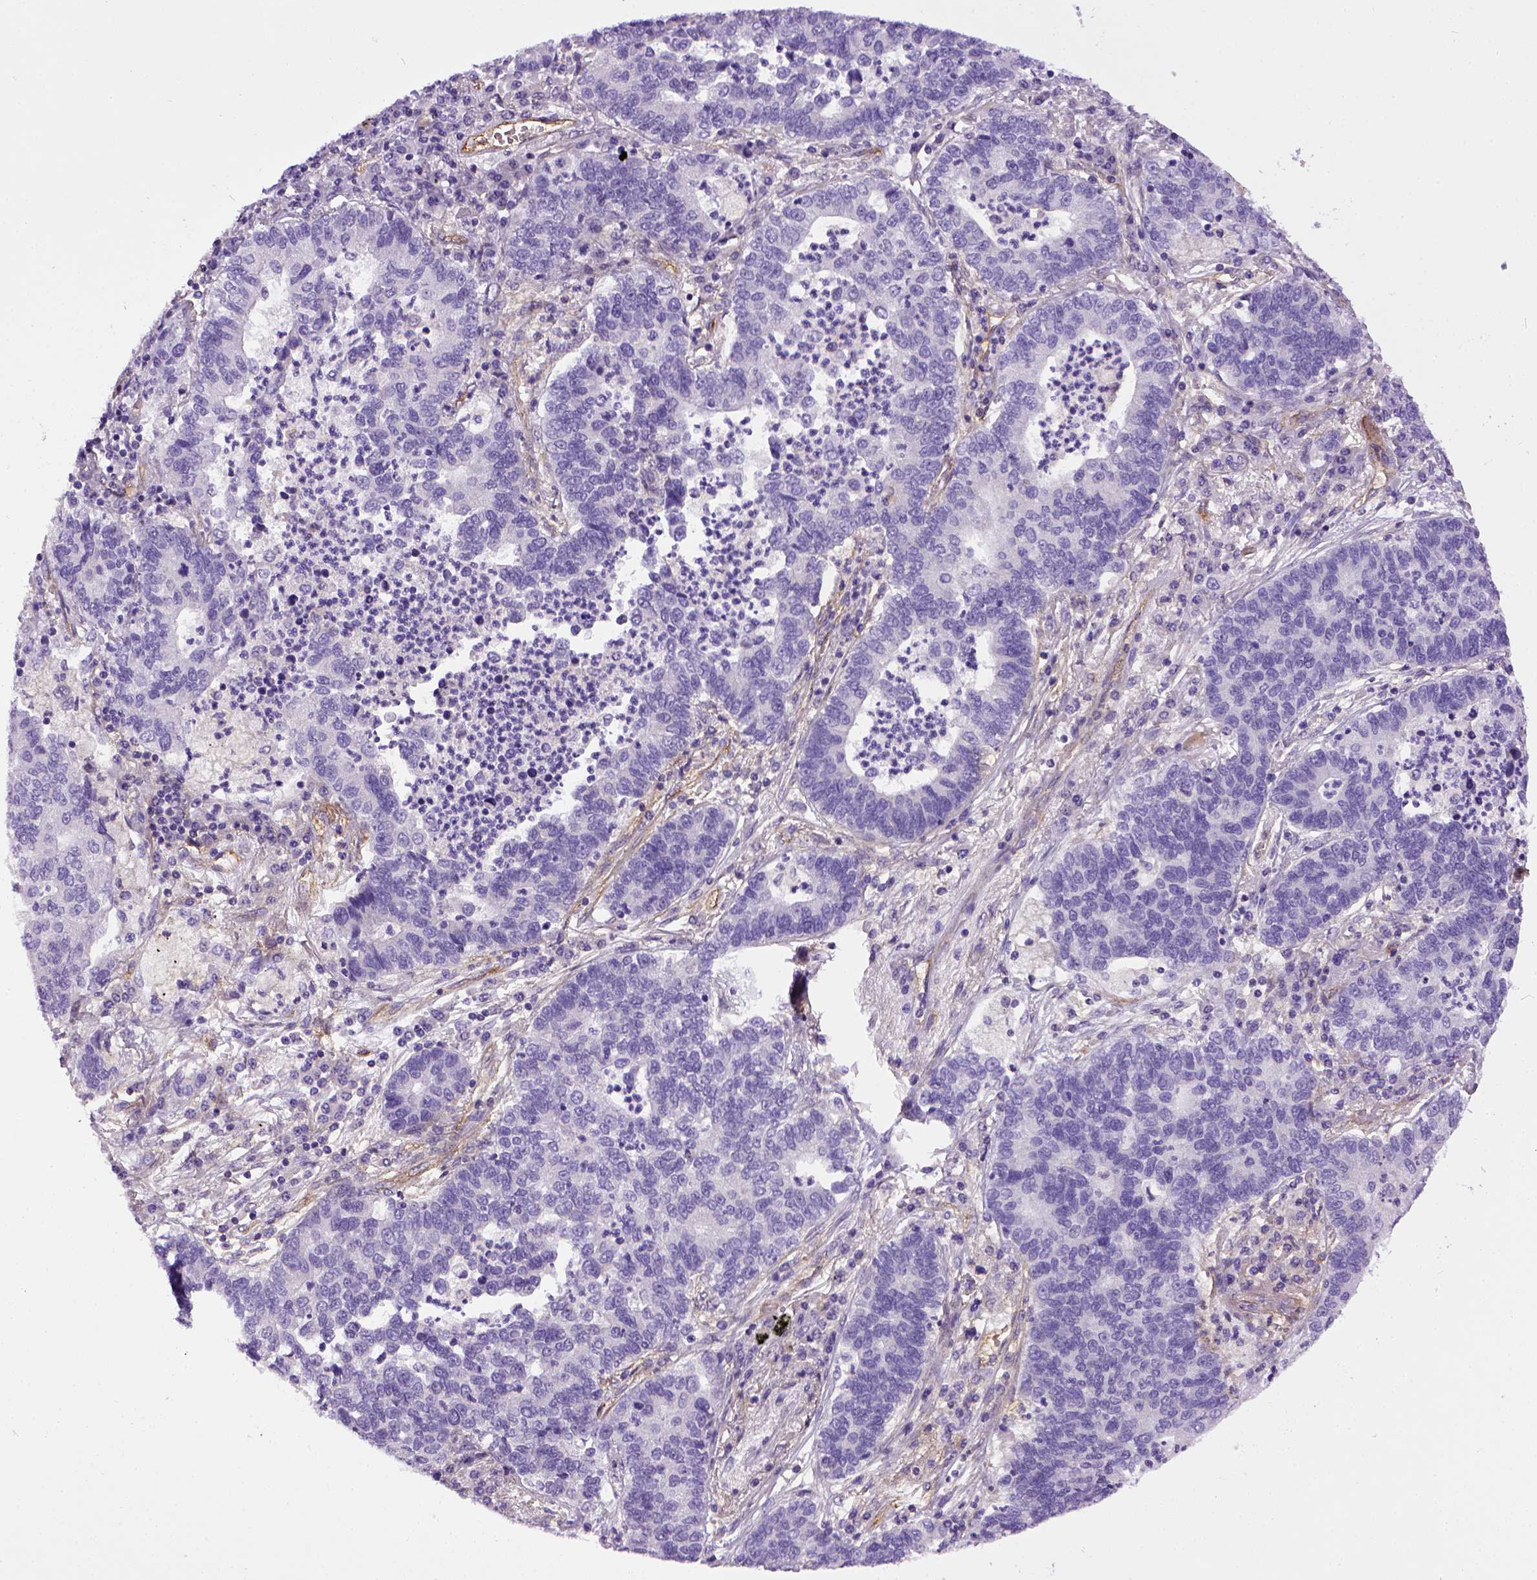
{"staining": {"intensity": "negative", "quantity": "none", "location": "none"}, "tissue": "lung cancer", "cell_type": "Tumor cells", "image_type": "cancer", "snomed": [{"axis": "morphology", "description": "Adenocarcinoma, NOS"}, {"axis": "topography", "description": "Lung"}], "caption": "Lung cancer stained for a protein using immunohistochemistry (IHC) reveals no positivity tumor cells.", "gene": "ENG", "patient": {"sex": "female", "age": 57}}